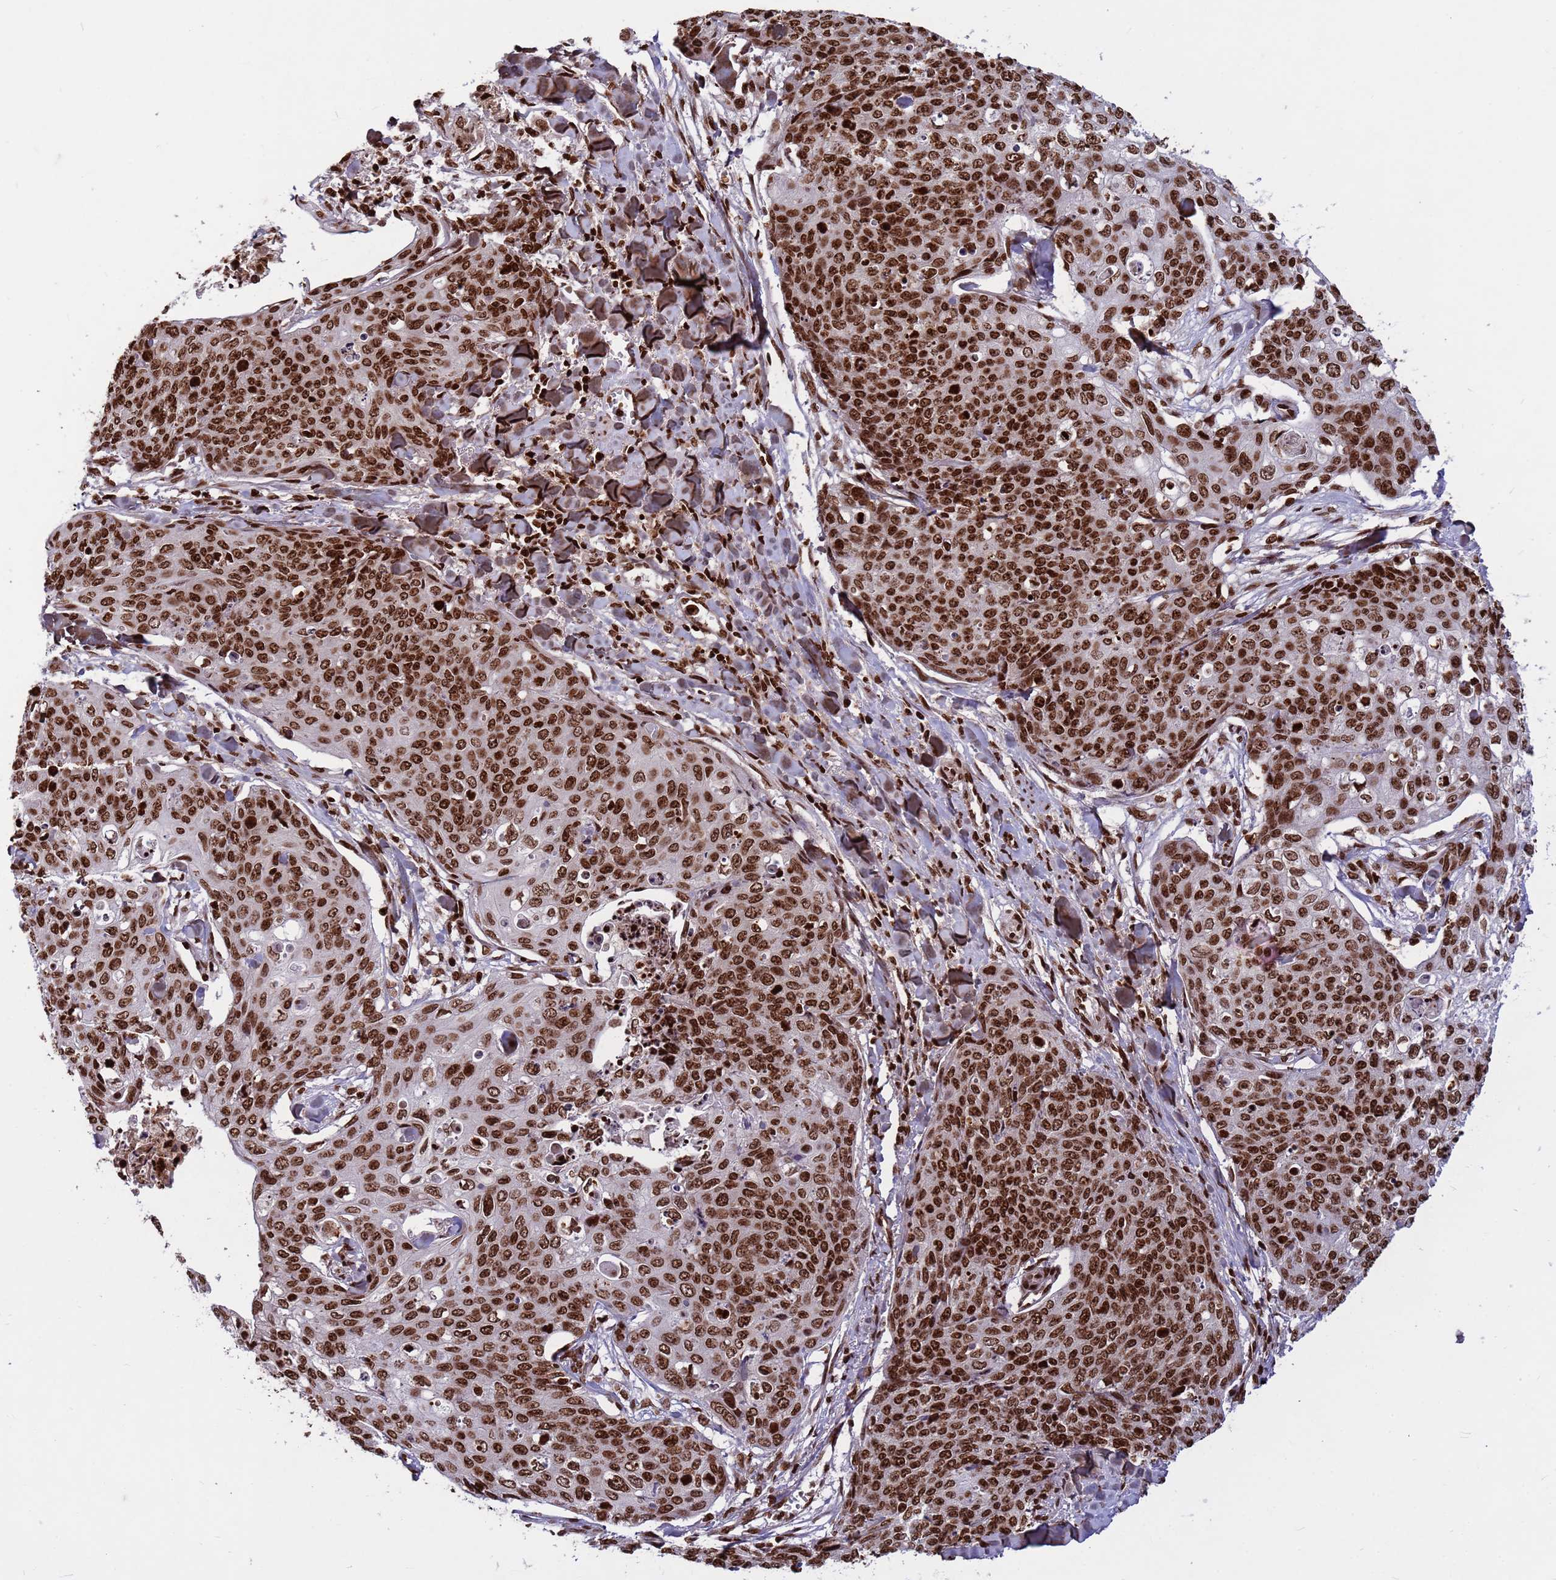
{"staining": {"intensity": "strong", "quantity": ">75%", "location": "nuclear"}, "tissue": "skin cancer", "cell_type": "Tumor cells", "image_type": "cancer", "snomed": [{"axis": "morphology", "description": "Squamous cell carcinoma, NOS"}, {"axis": "topography", "description": "Skin"}, {"axis": "topography", "description": "Vulva"}], "caption": "Immunohistochemistry (DAB) staining of human skin squamous cell carcinoma demonstrates strong nuclear protein positivity in approximately >75% of tumor cells. The staining was performed using DAB, with brown indicating positive protein expression. Nuclei are stained blue with hematoxylin.", "gene": "H3-3B", "patient": {"sex": "female", "age": 85}}